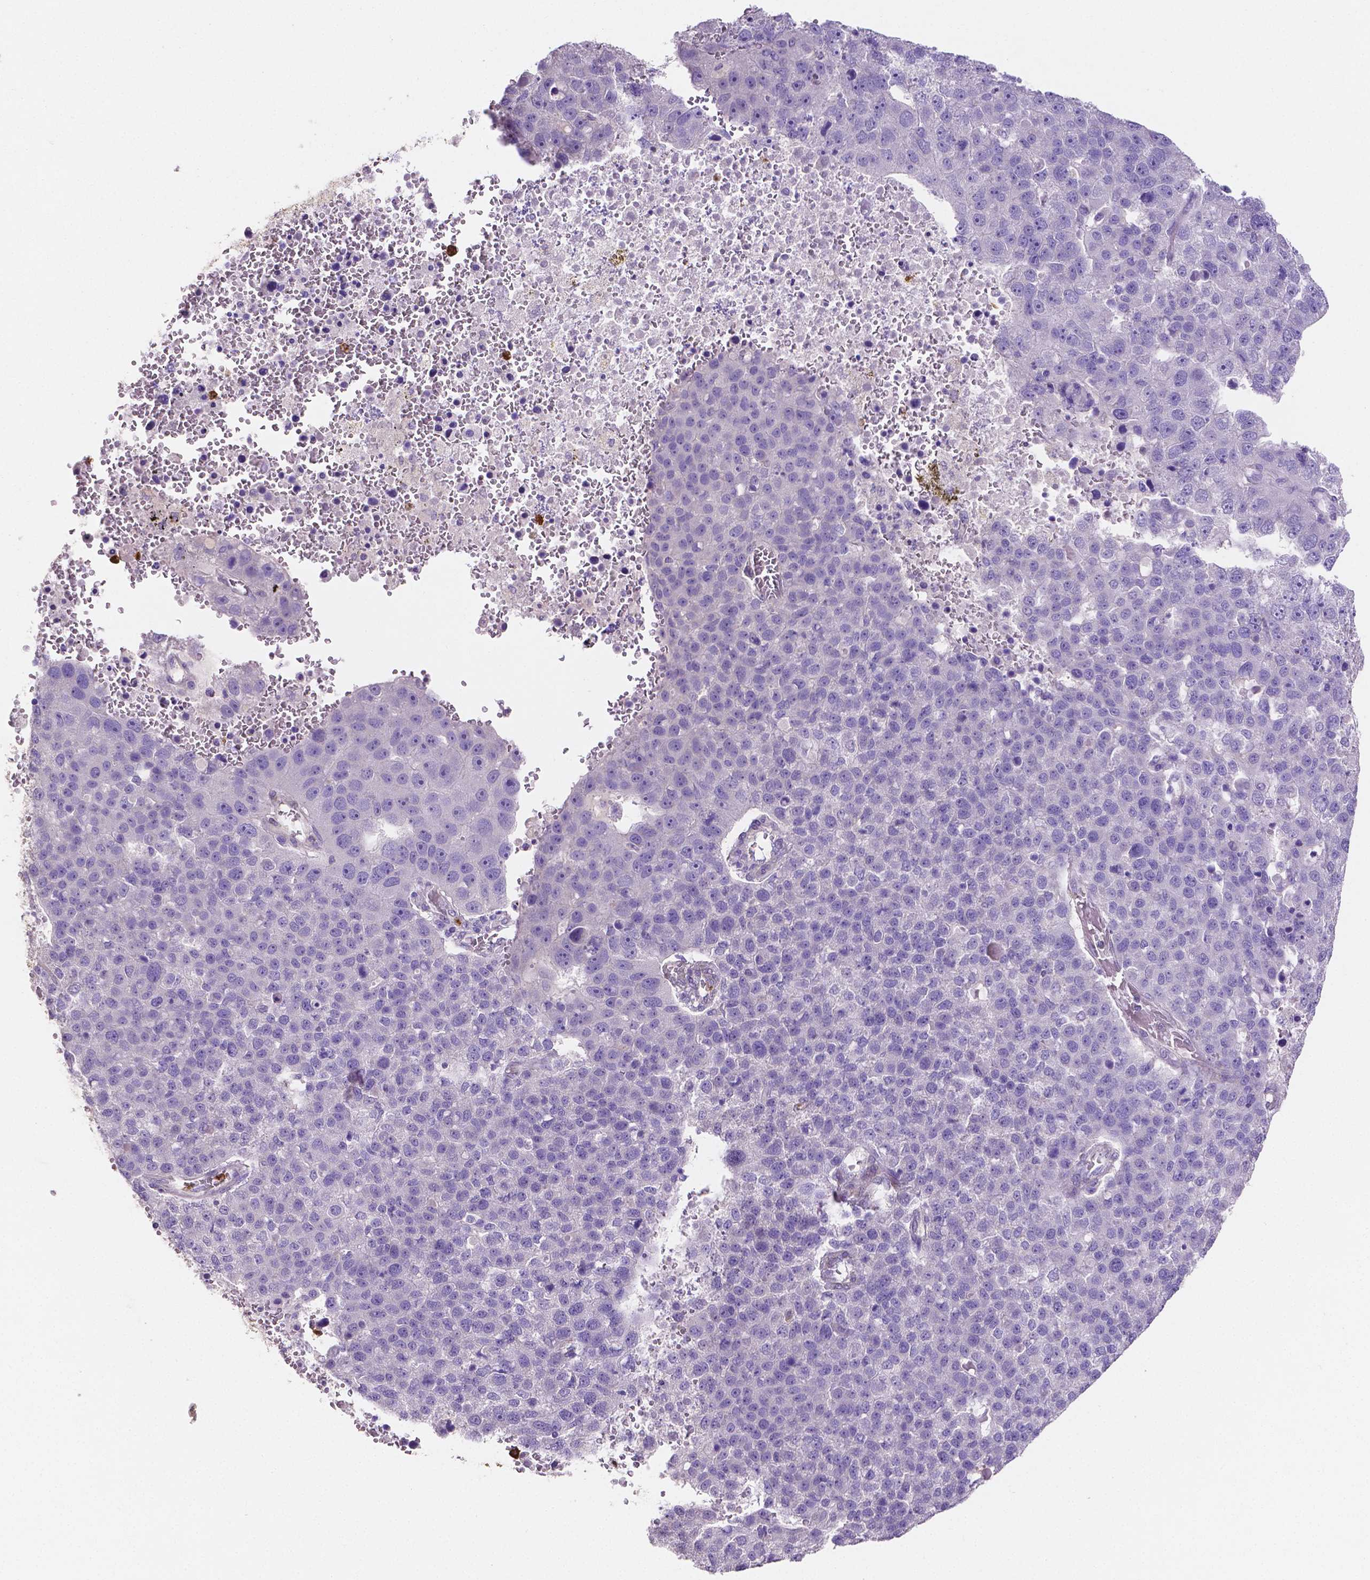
{"staining": {"intensity": "negative", "quantity": "none", "location": "none"}, "tissue": "pancreatic cancer", "cell_type": "Tumor cells", "image_type": "cancer", "snomed": [{"axis": "morphology", "description": "Adenocarcinoma, NOS"}, {"axis": "topography", "description": "Pancreas"}], "caption": "An image of human adenocarcinoma (pancreatic) is negative for staining in tumor cells.", "gene": "MMP9", "patient": {"sex": "female", "age": 61}}